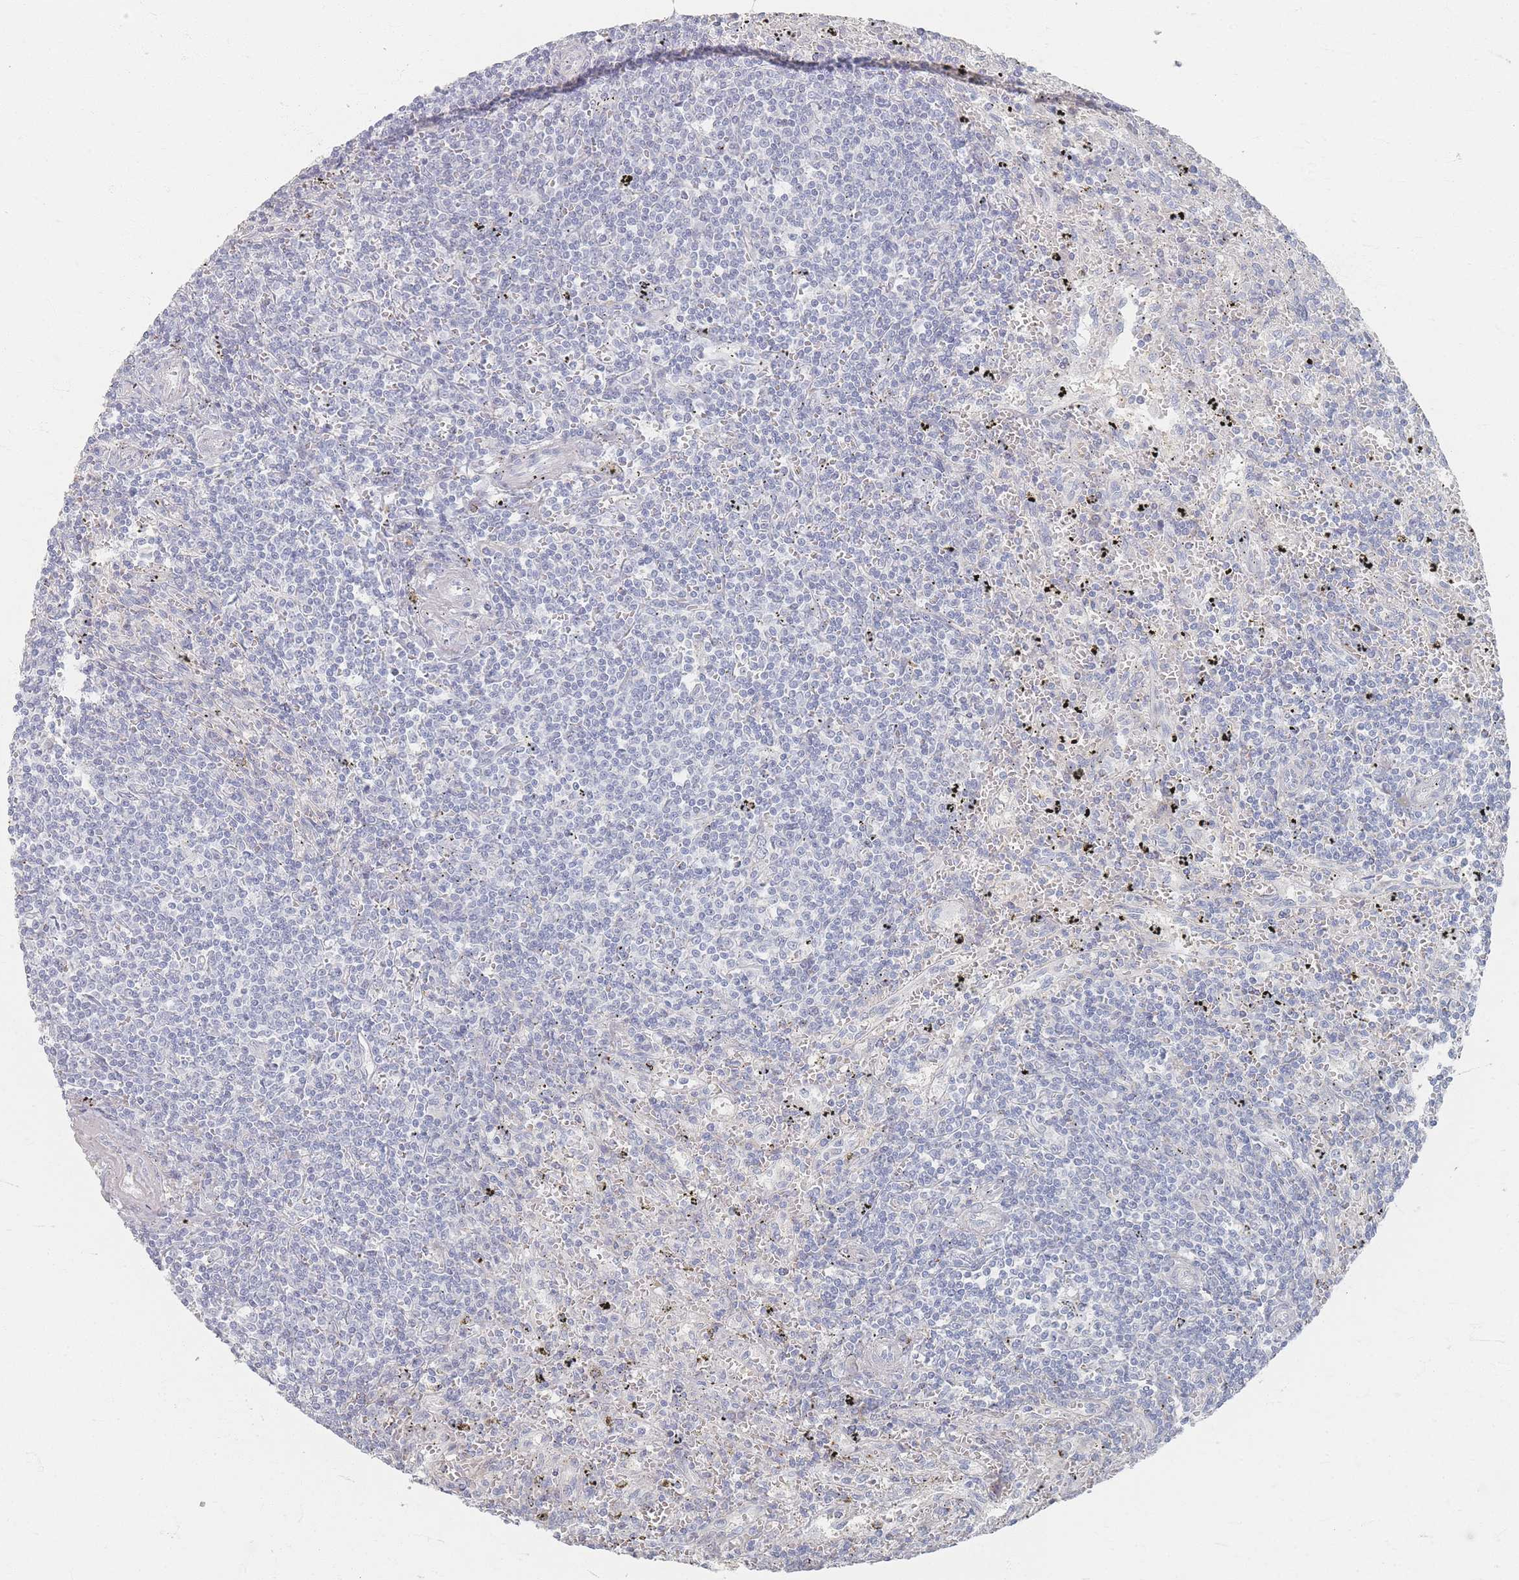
{"staining": {"intensity": "negative", "quantity": "none", "location": "none"}, "tissue": "lymphoma", "cell_type": "Tumor cells", "image_type": "cancer", "snomed": [{"axis": "morphology", "description": "Malignant lymphoma, non-Hodgkin's type, Low grade"}, {"axis": "topography", "description": "Spleen"}], "caption": "Immunohistochemical staining of human lymphoma displays no significant expression in tumor cells.", "gene": "SLC2A11", "patient": {"sex": "male", "age": 76}}